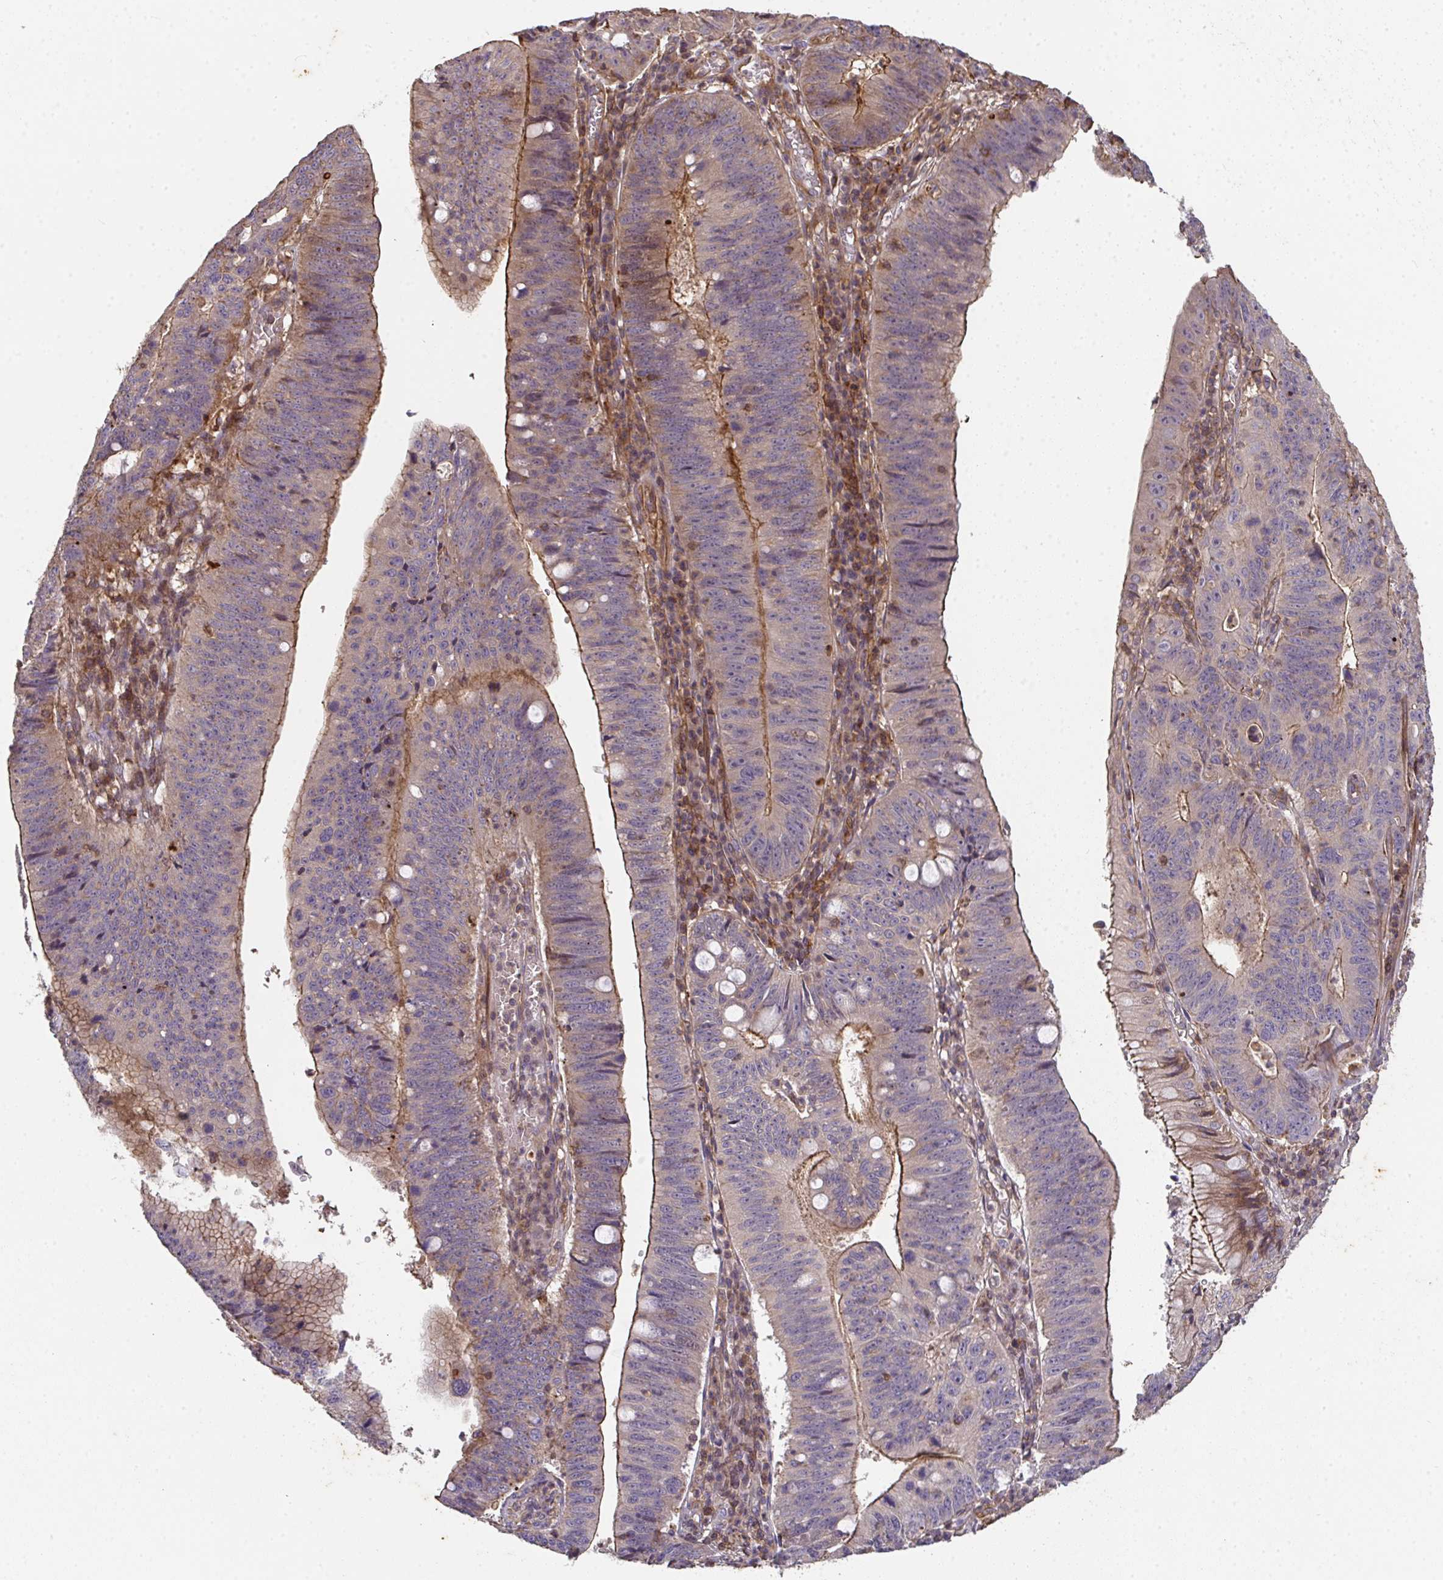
{"staining": {"intensity": "moderate", "quantity": "25%-75%", "location": "cytoplasmic/membranous"}, "tissue": "stomach cancer", "cell_type": "Tumor cells", "image_type": "cancer", "snomed": [{"axis": "morphology", "description": "Adenocarcinoma, NOS"}, {"axis": "topography", "description": "Stomach"}], "caption": "This micrograph exhibits adenocarcinoma (stomach) stained with IHC to label a protein in brown. The cytoplasmic/membranous of tumor cells show moderate positivity for the protein. Nuclei are counter-stained blue.", "gene": "TNMD", "patient": {"sex": "male", "age": 59}}